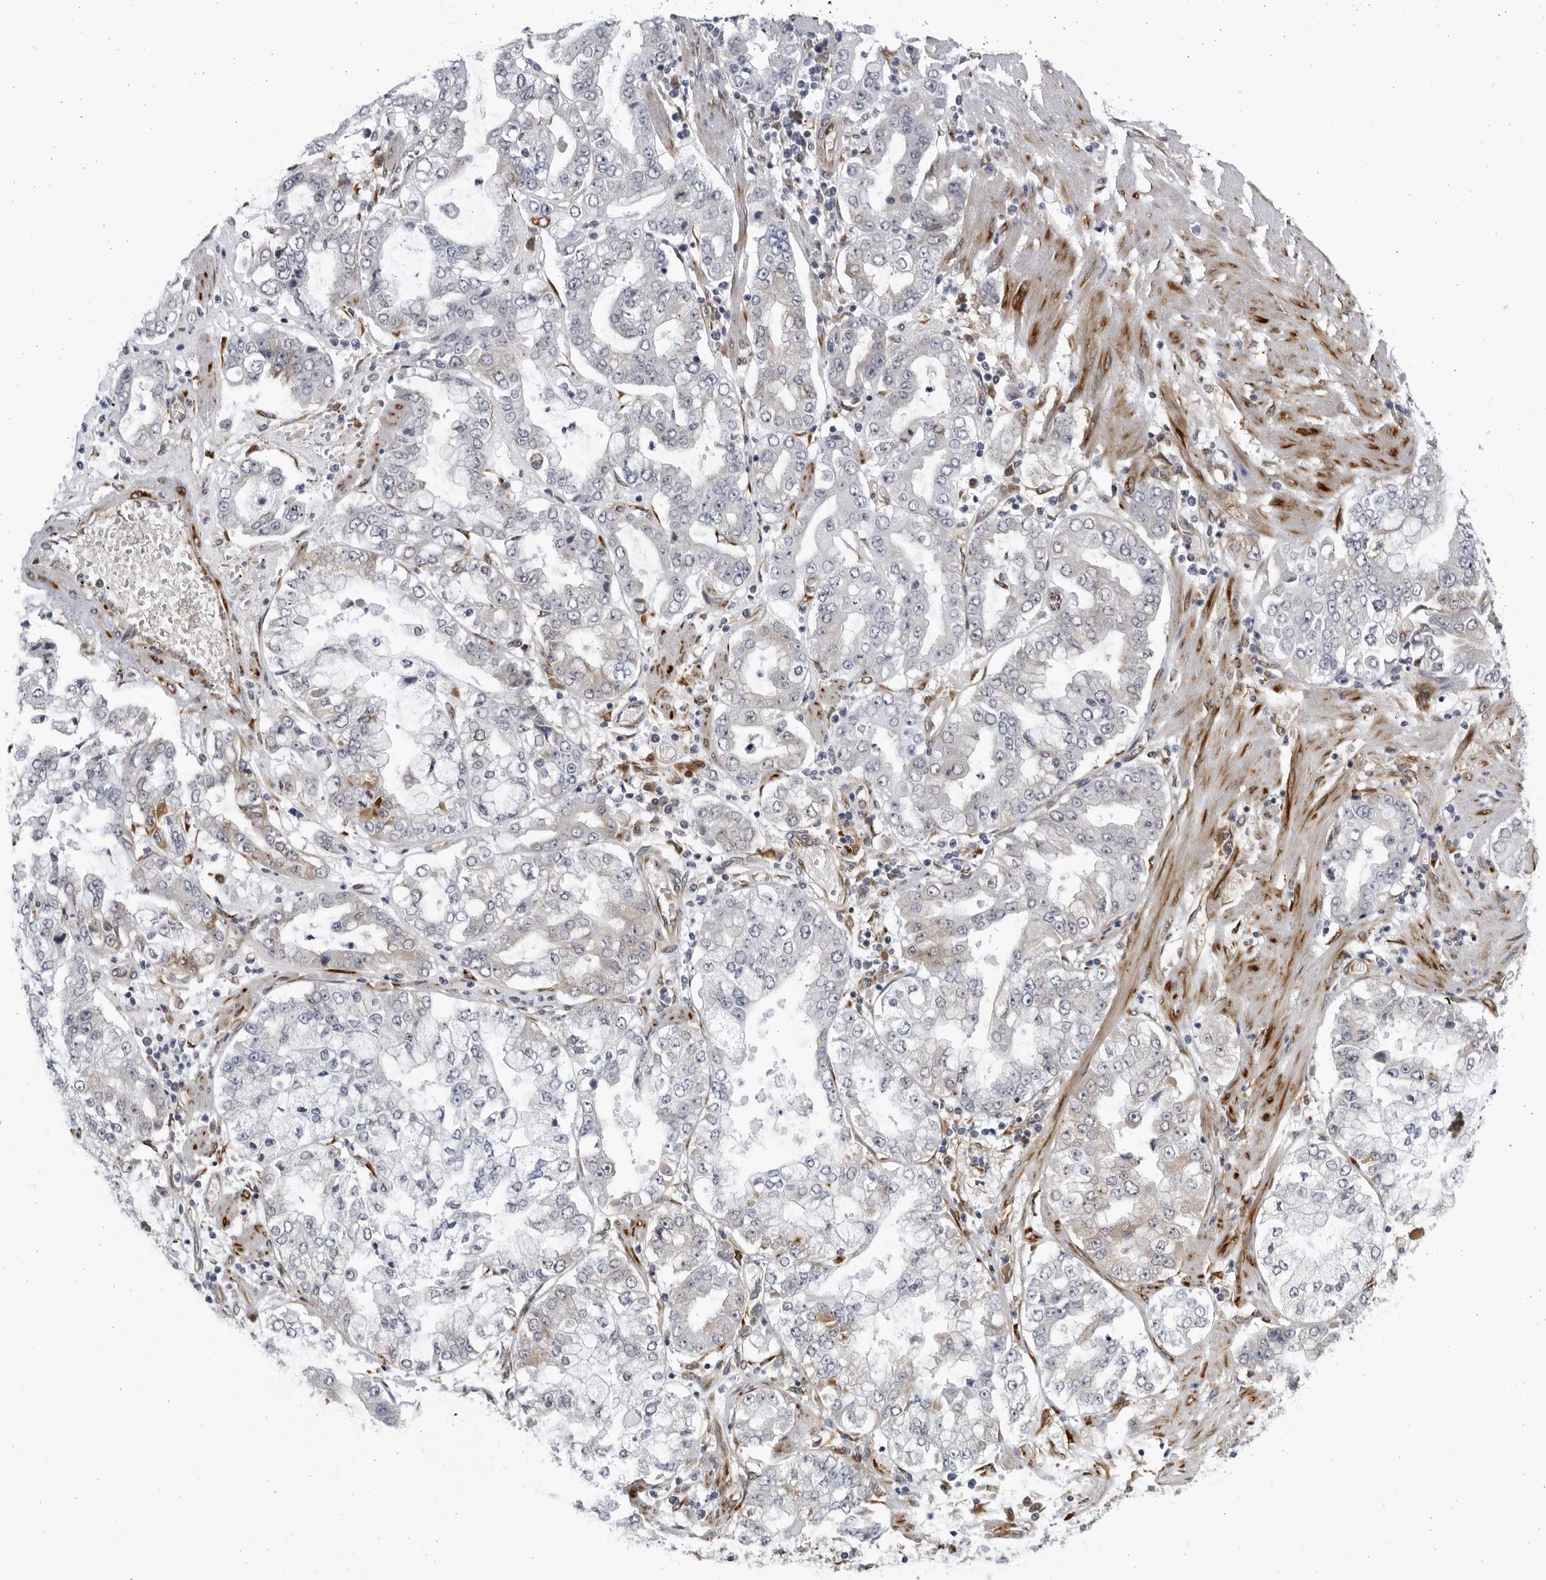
{"staining": {"intensity": "negative", "quantity": "none", "location": "none"}, "tissue": "stomach cancer", "cell_type": "Tumor cells", "image_type": "cancer", "snomed": [{"axis": "morphology", "description": "Adenocarcinoma, NOS"}, {"axis": "topography", "description": "Stomach"}], "caption": "Histopathology image shows no significant protein staining in tumor cells of stomach cancer.", "gene": "BMP2K", "patient": {"sex": "male", "age": 76}}